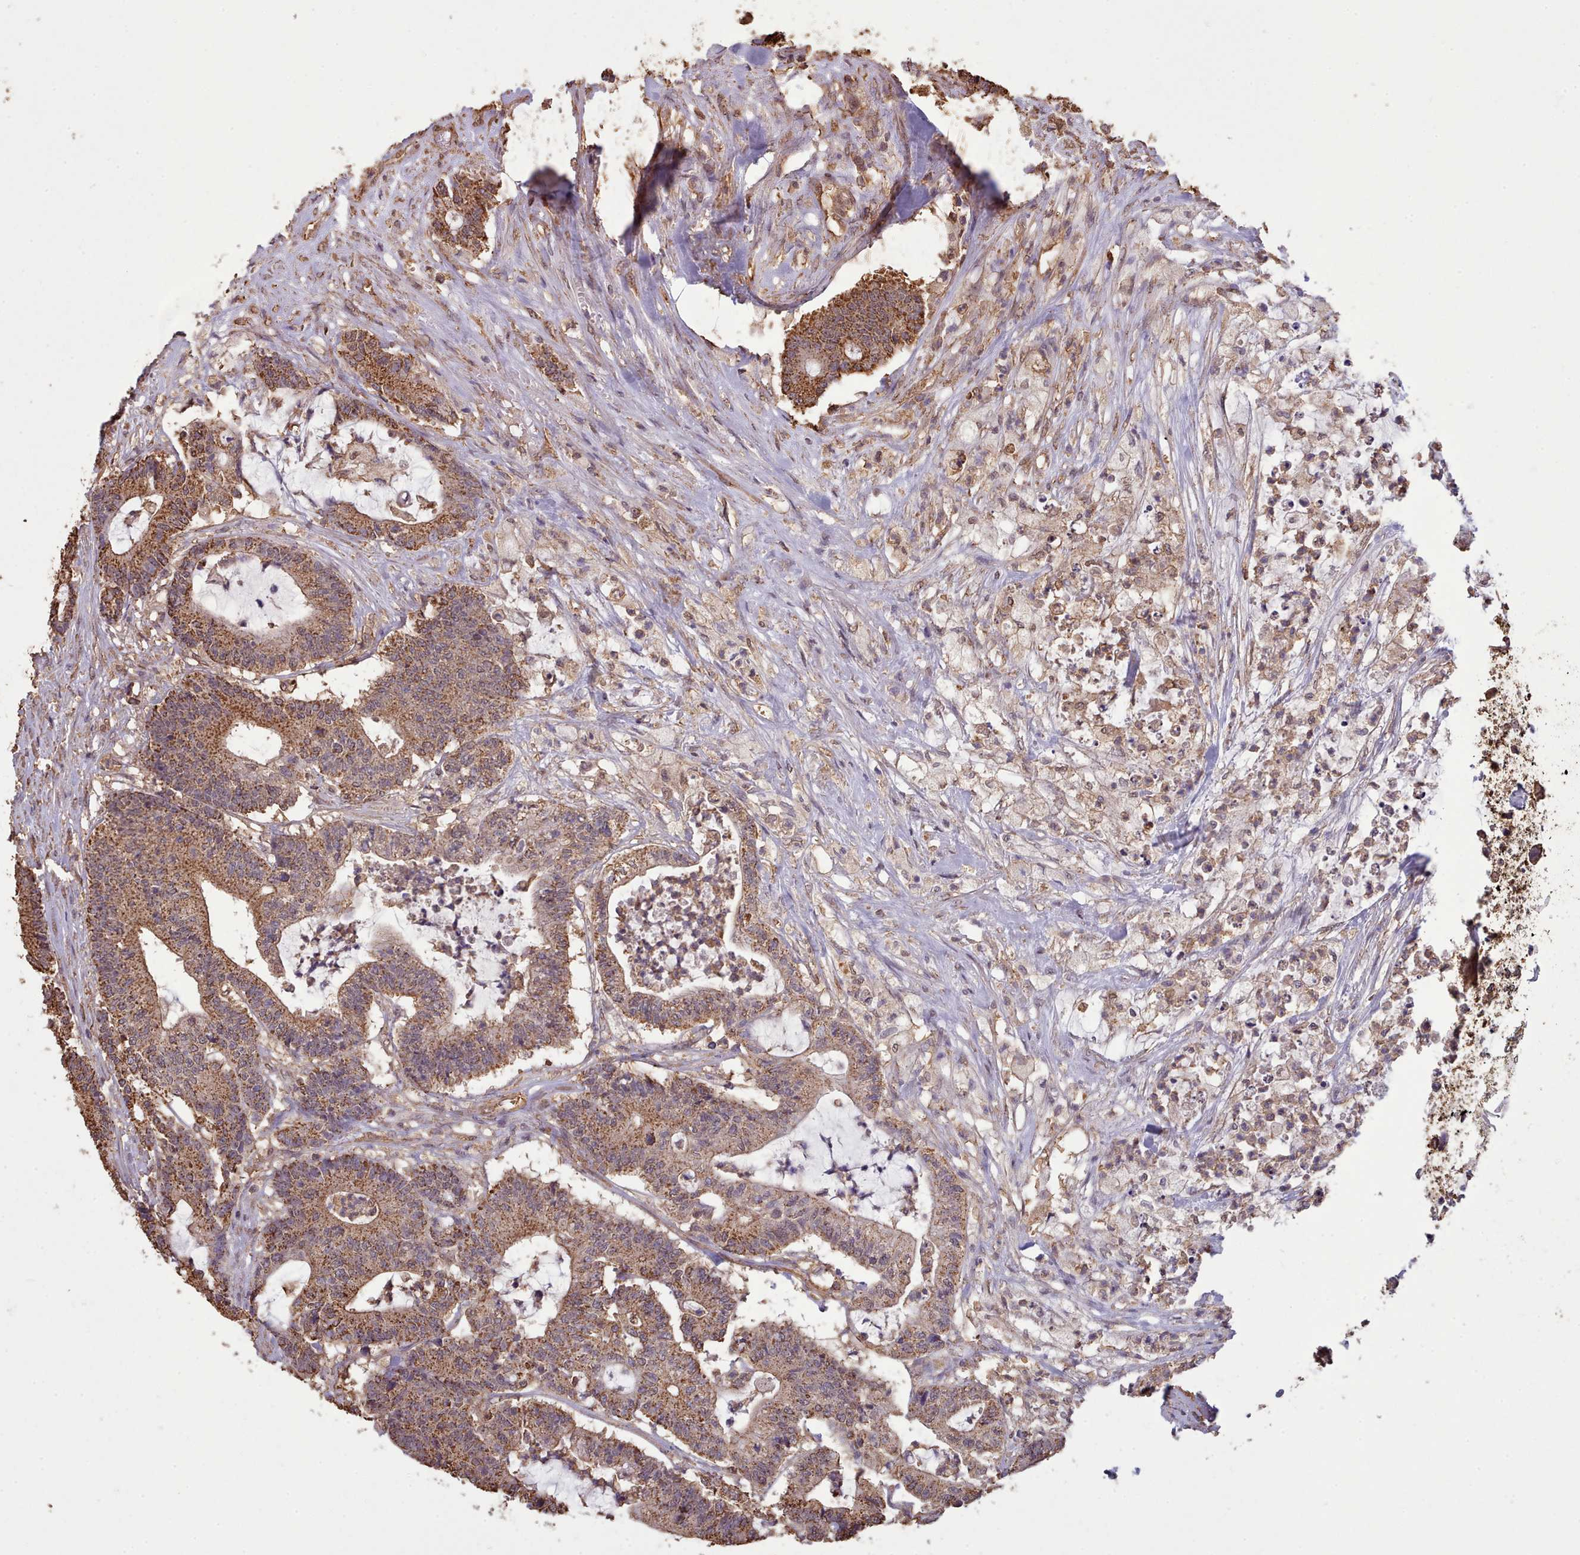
{"staining": {"intensity": "moderate", "quantity": ">75%", "location": "cytoplasmic/membranous"}, "tissue": "colorectal cancer", "cell_type": "Tumor cells", "image_type": "cancer", "snomed": [{"axis": "morphology", "description": "Adenocarcinoma, NOS"}, {"axis": "topography", "description": "Colon"}], "caption": "Moderate cytoplasmic/membranous staining for a protein is present in approximately >75% of tumor cells of colorectal cancer using immunohistochemistry (IHC).", "gene": "METRN", "patient": {"sex": "female", "age": 84}}